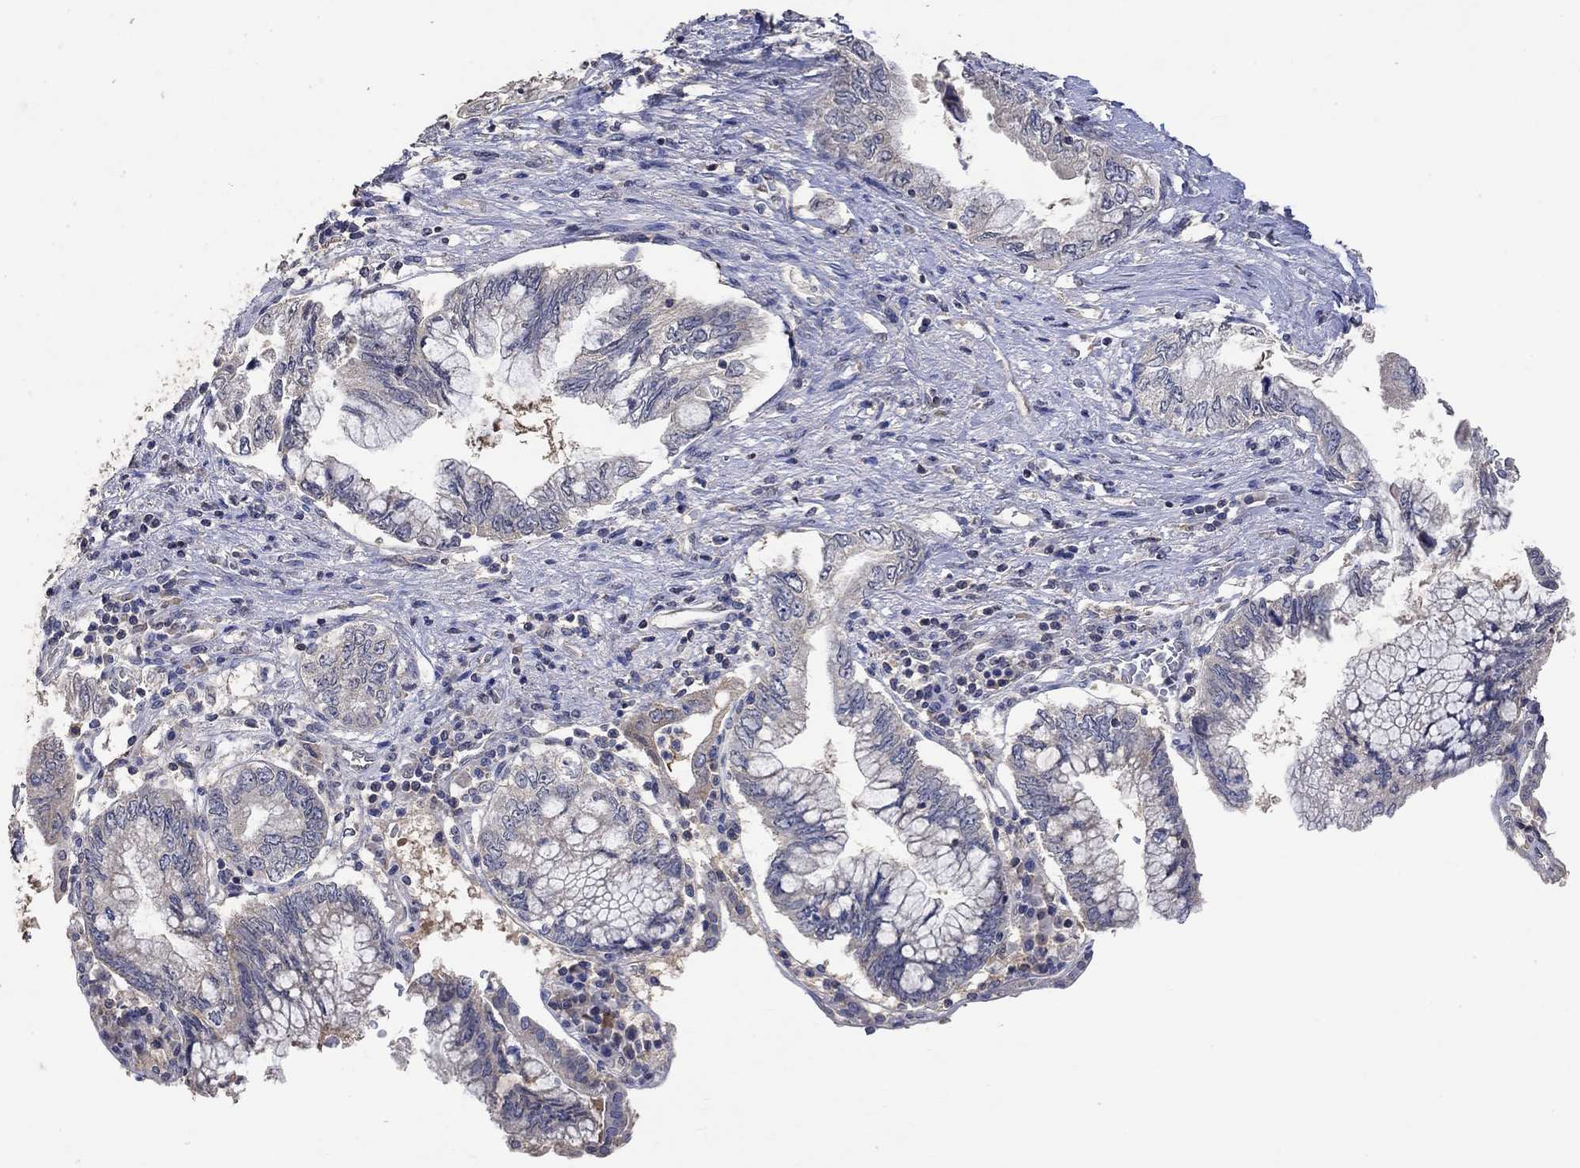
{"staining": {"intensity": "weak", "quantity": "<25%", "location": "cytoplasmic/membranous"}, "tissue": "pancreatic cancer", "cell_type": "Tumor cells", "image_type": "cancer", "snomed": [{"axis": "morphology", "description": "Adenocarcinoma, NOS"}, {"axis": "topography", "description": "Pancreas"}], "caption": "An image of human pancreatic cancer (adenocarcinoma) is negative for staining in tumor cells.", "gene": "PTPN20", "patient": {"sex": "female", "age": 73}}